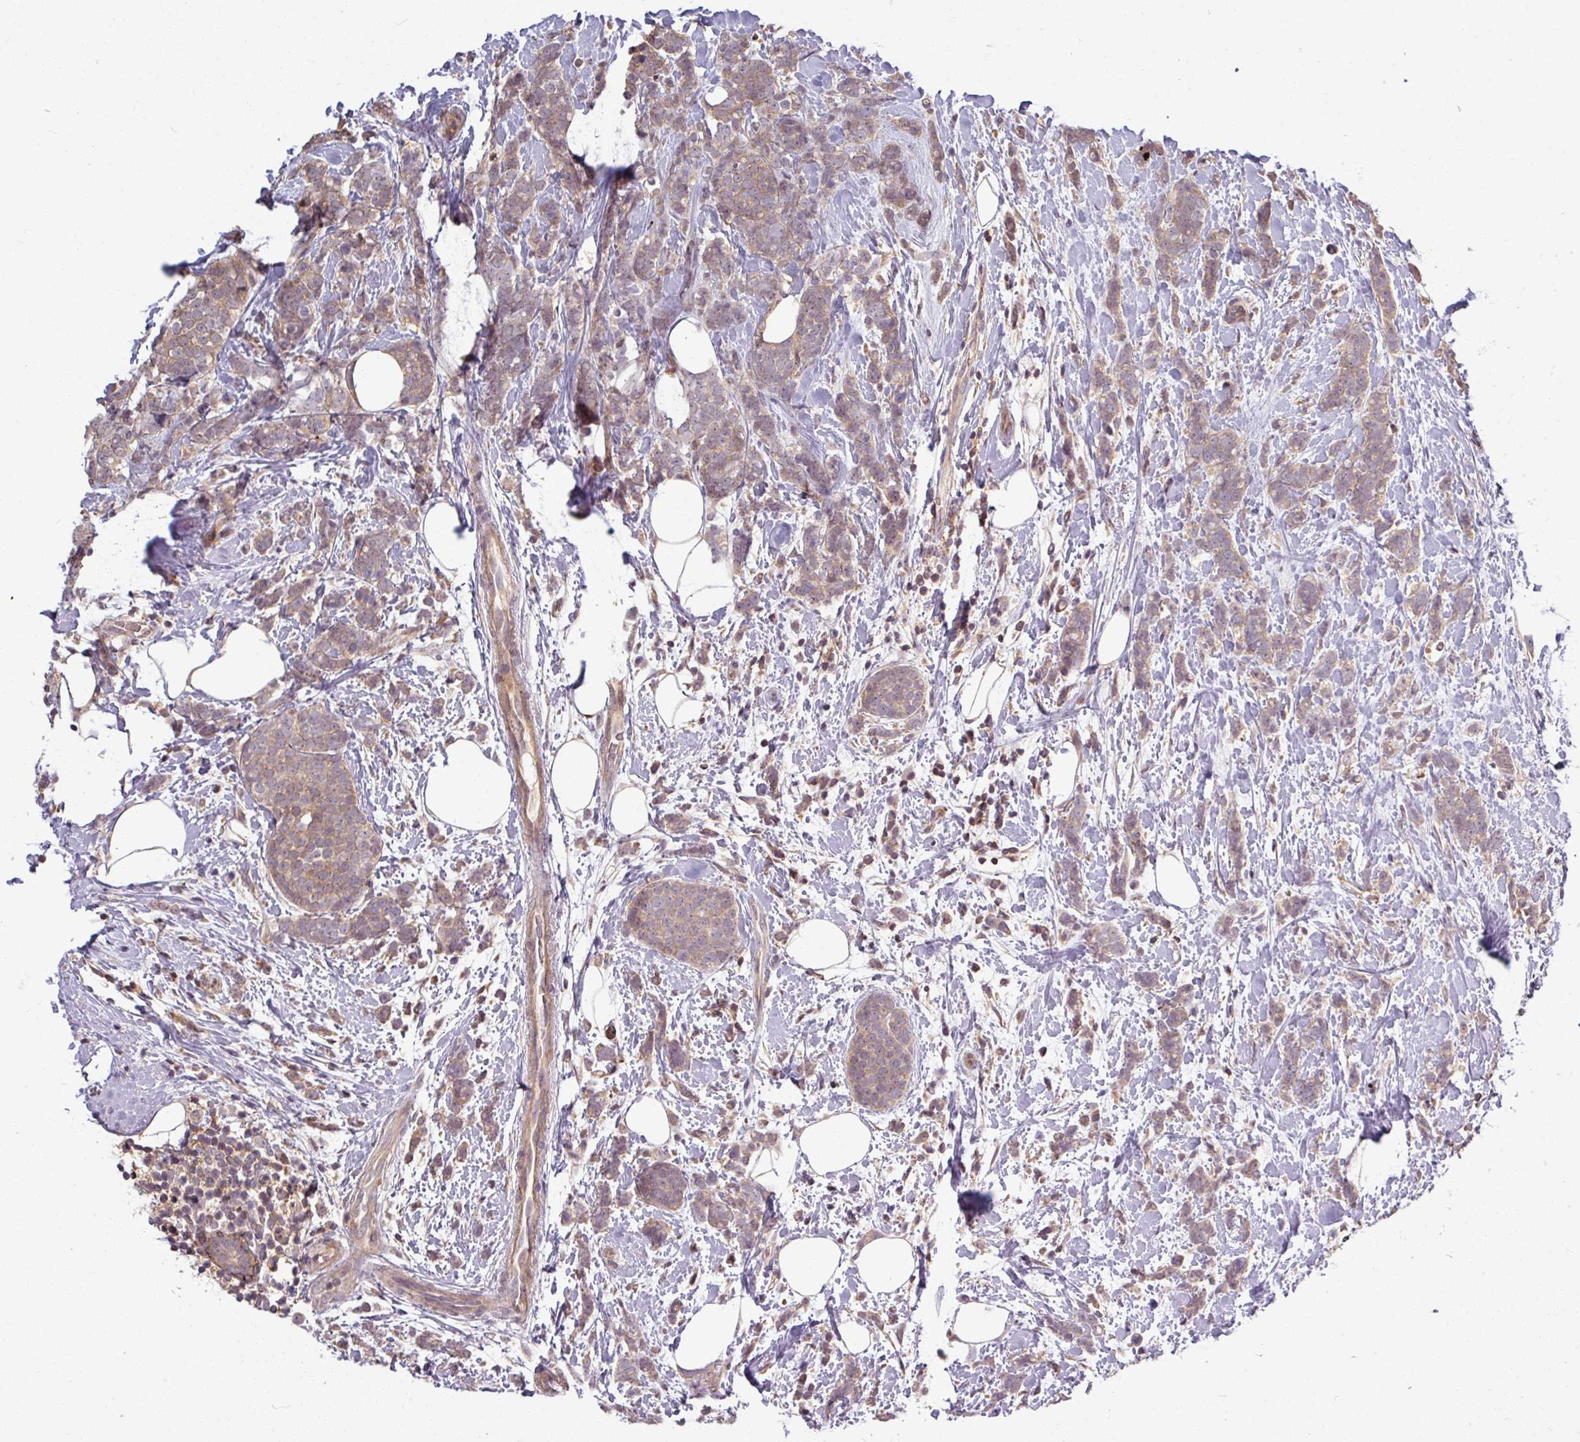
{"staining": {"intensity": "moderate", "quantity": ">75%", "location": "cytoplasmic/membranous"}, "tissue": "breast cancer", "cell_type": "Tumor cells", "image_type": "cancer", "snomed": [{"axis": "morphology", "description": "Lobular carcinoma"}, {"axis": "topography", "description": "Breast"}], "caption": "This histopathology image exhibits immunohistochemistry staining of breast cancer, with medium moderate cytoplasmic/membranous expression in approximately >75% of tumor cells.", "gene": "TUSC3", "patient": {"sex": "female", "age": 58}}